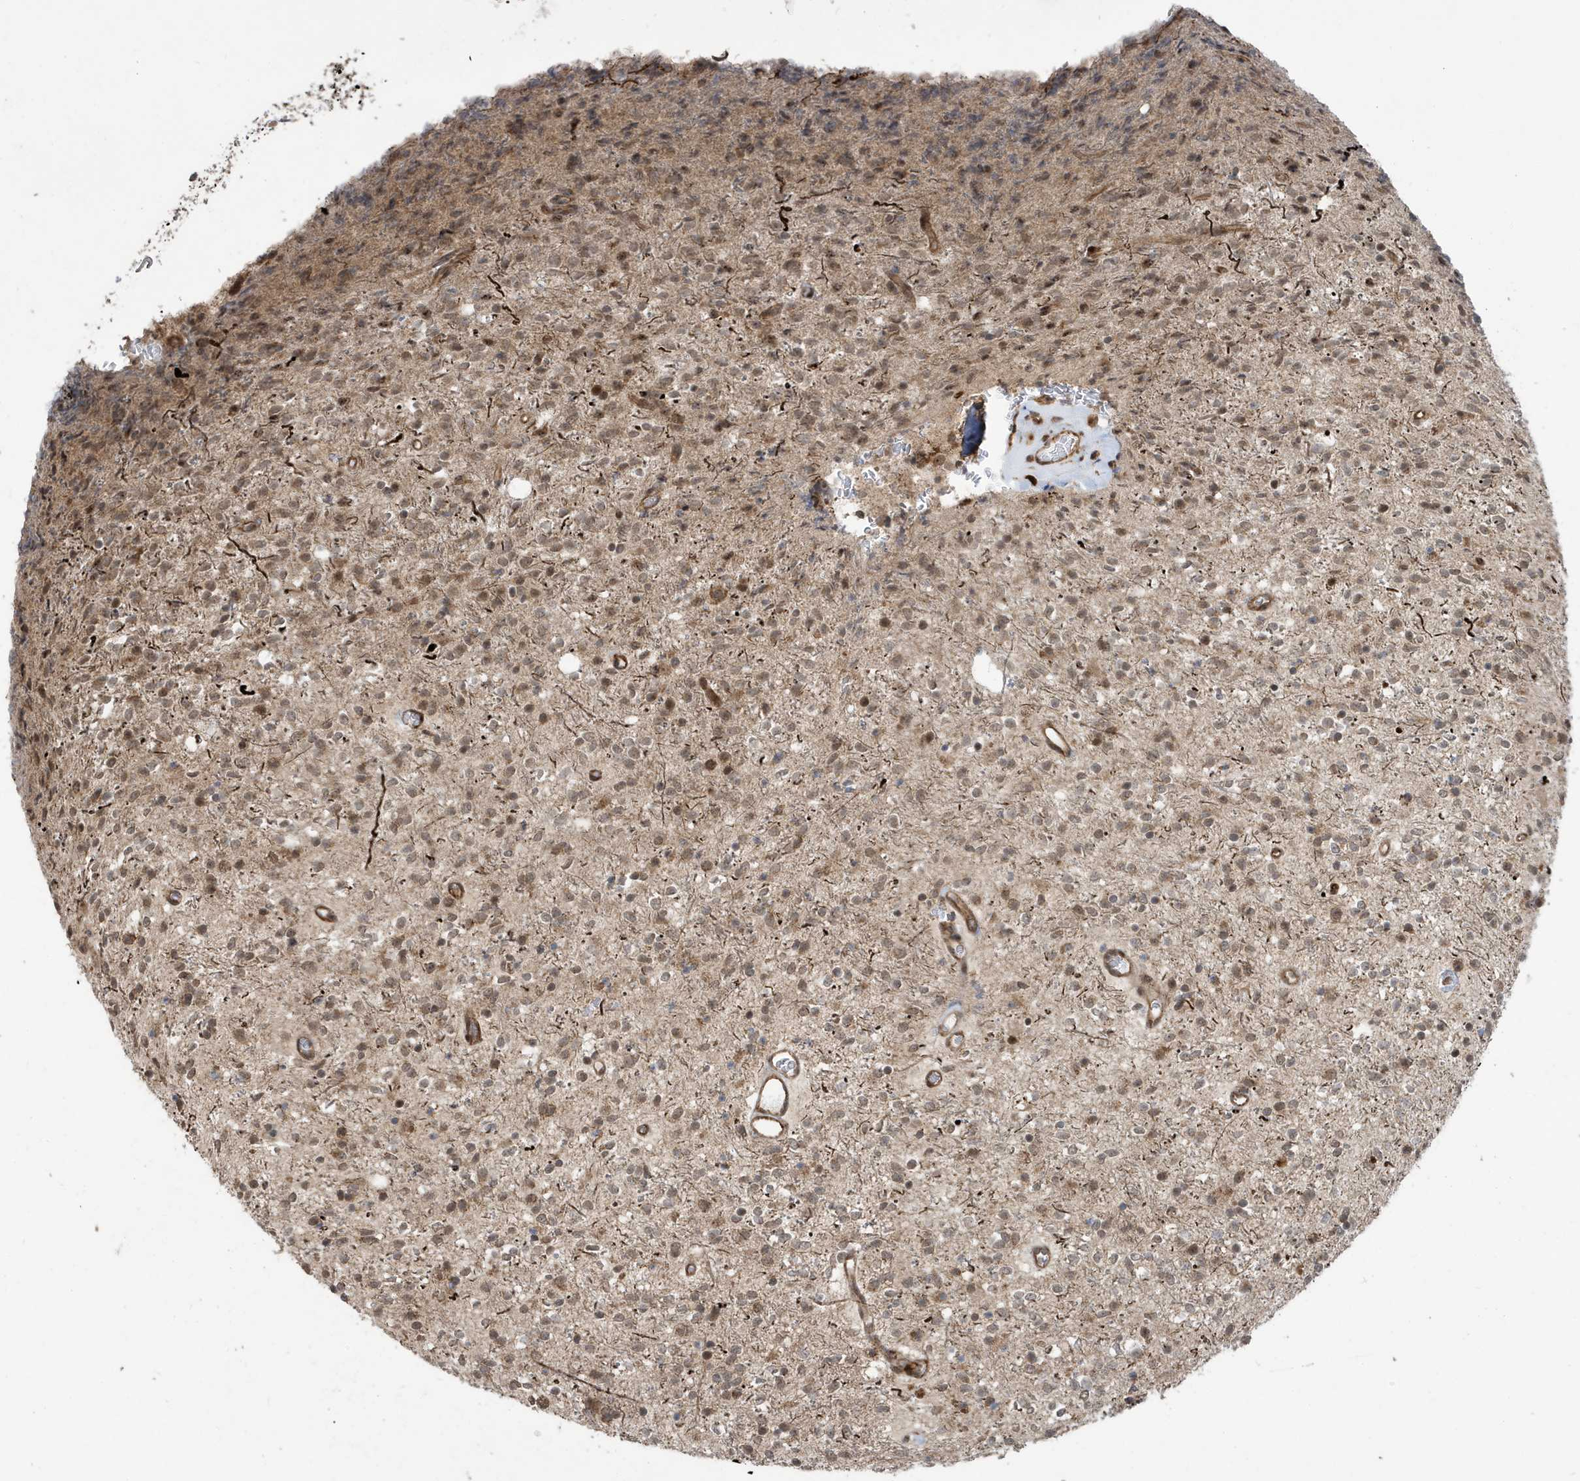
{"staining": {"intensity": "moderate", "quantity": "25%-75%", "location": "nuclear"}, "tissue": "glioma", "cell_type": "Tumor cells", "image_type": "cancer", "snomed": [{"axis": "morphology", "description": "Glioma, malignant, High grade"}, {"axis": "topography", "description": "Brain"}], "caption": "This image demonstrates immunohistochemistry (IHC) staining of glioma, with medium moderate nuclear staining in about 25%-75% of tumor cells.", "gene": "FAM9B", "patient": {"sex": "male", "age": 34}}